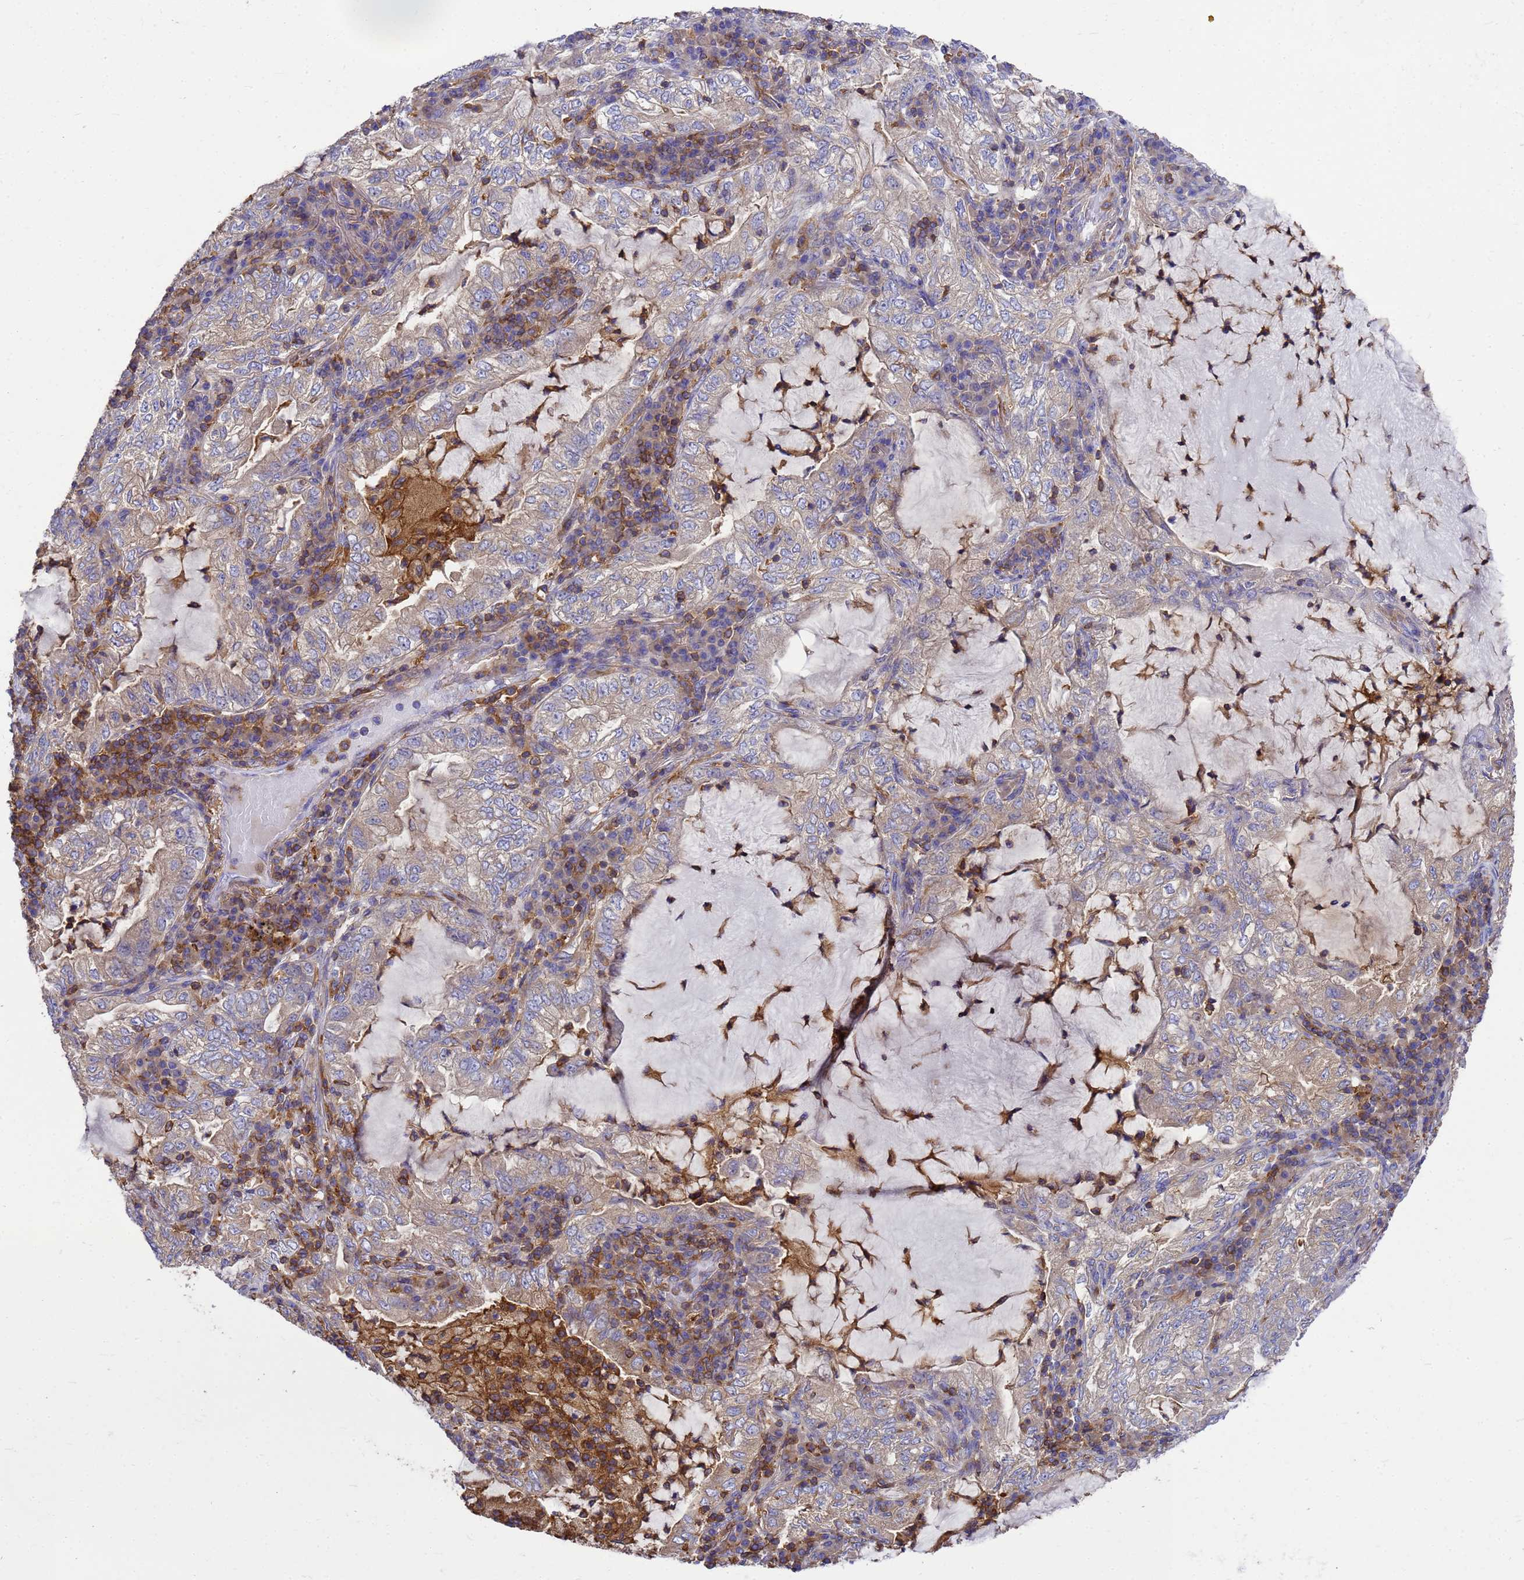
{"staining": {"intensity": "negative", "quantity": "none", "location": "none"}, "tissue": "lung cancer", "cell_type": "Tumor cells", "image_type": "cancer", "snomed": [{"axis": "morphology", "description": "Adenocarcinoma, NOS"}, {"axis": "topography", "description": "Lung"}], "caption": "The immunohistochemistry histopathology image has no significant positivity in tumor cells of lung cancer (adenocarcinoma) tissue.", "gene": "ZNF235", "patient": {"sex": "female", "age": 73}}